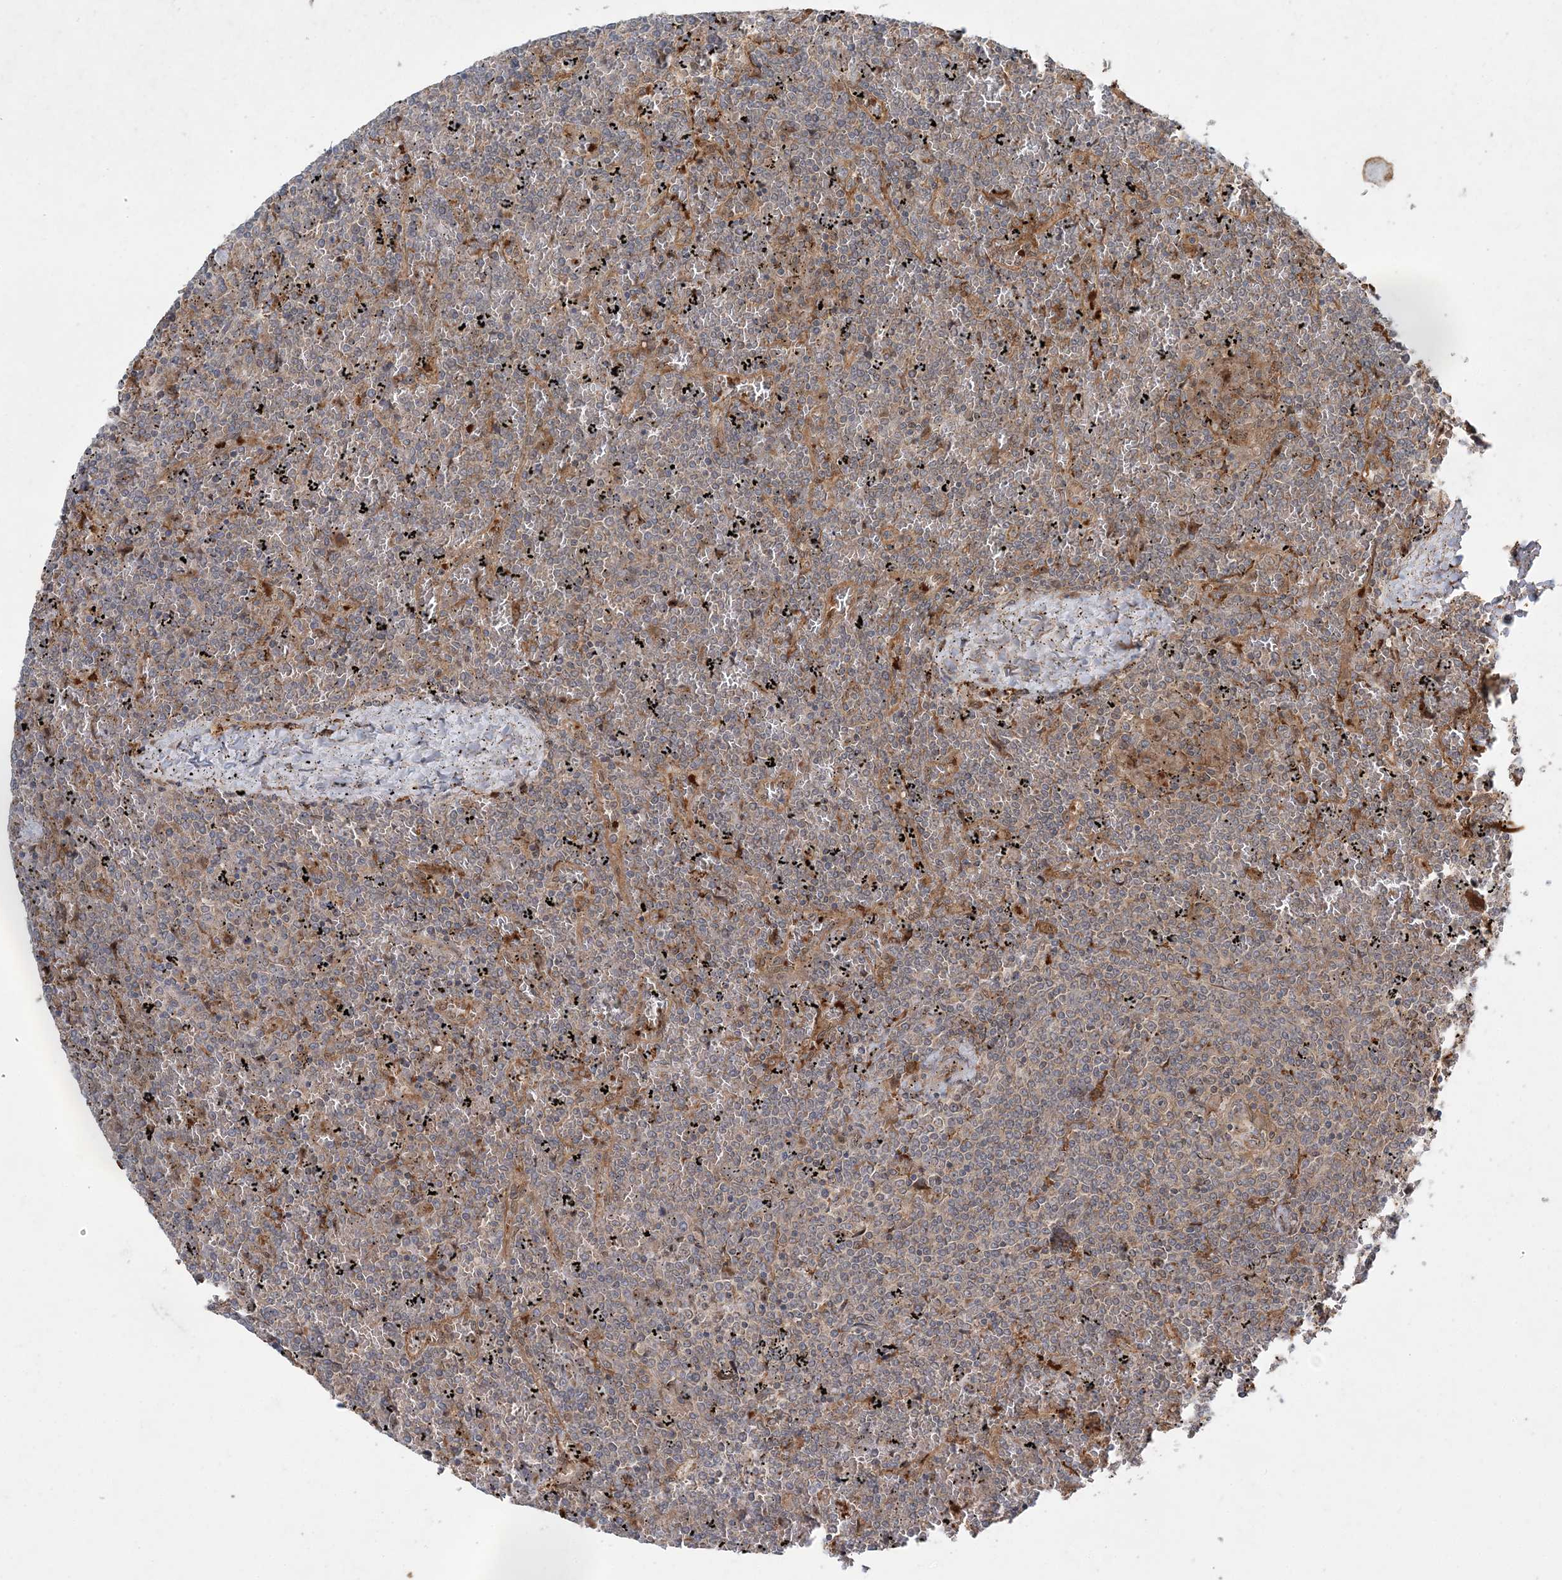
{"staining": {"intensity": "weak", "quantity": "25%-75%", "location": "cytoplasmic/membranous"}, "tissue": "lymphoma", "cell_type": "Tumor cells", "image_type": "cancer", "snomed": [{"axis": "morphology", "description": "Malignant lymphoma, non-Hodgkin's type, Low grade"}, {"axis": "topography", "description": "Spleen"}], "caption": "Lymphoma stained with DAB (3,3'-diaminobenzidine) immunohistochemistry exhibits low levels of weak cytoplasmic/membranous expression in about 25%-75% of tumor cells.", "gene": "UBTD2", "patient": {"sex": "female", "age": 19}}